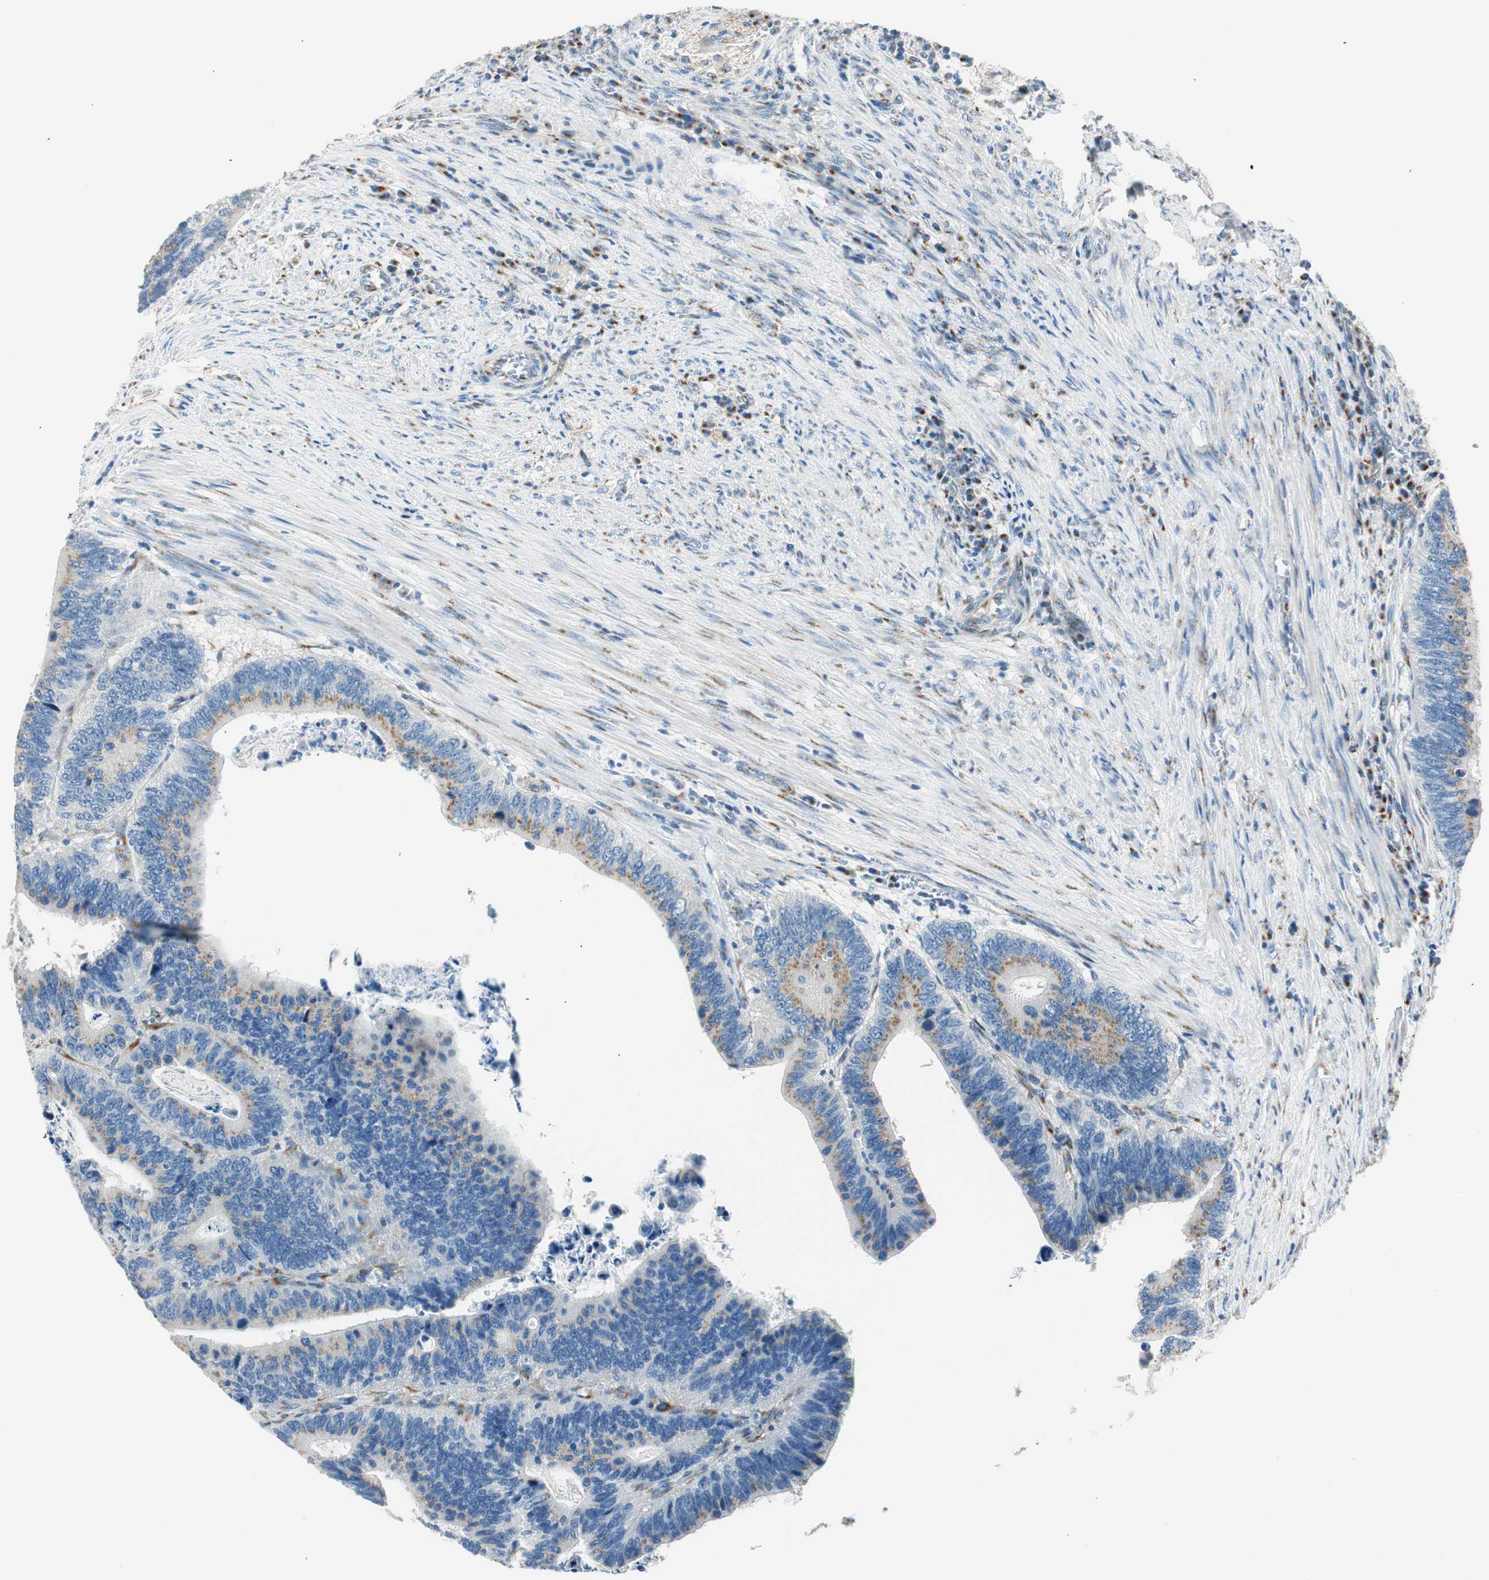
{"staining": {"intensity": "moderate", "quantity": ">75%", "location": "cytoplasmic/membranous"}, "tissue": "colorectal cancer", "cell_type": "Tumor cells", "image_type": "cancer", "snomed": [{"axis": "morphology", "description": "Adenocarcinoma, NOS"}, {"axis": "topography", "description": "Colon"}], "caption": "Protein expression analysis of human colorectal cancer reveals moderate cytoplasmic/membranous staining in about >75% of tumor cells.", "gene": "TMF1", "patient": {"sex": "male", "age": 72}}